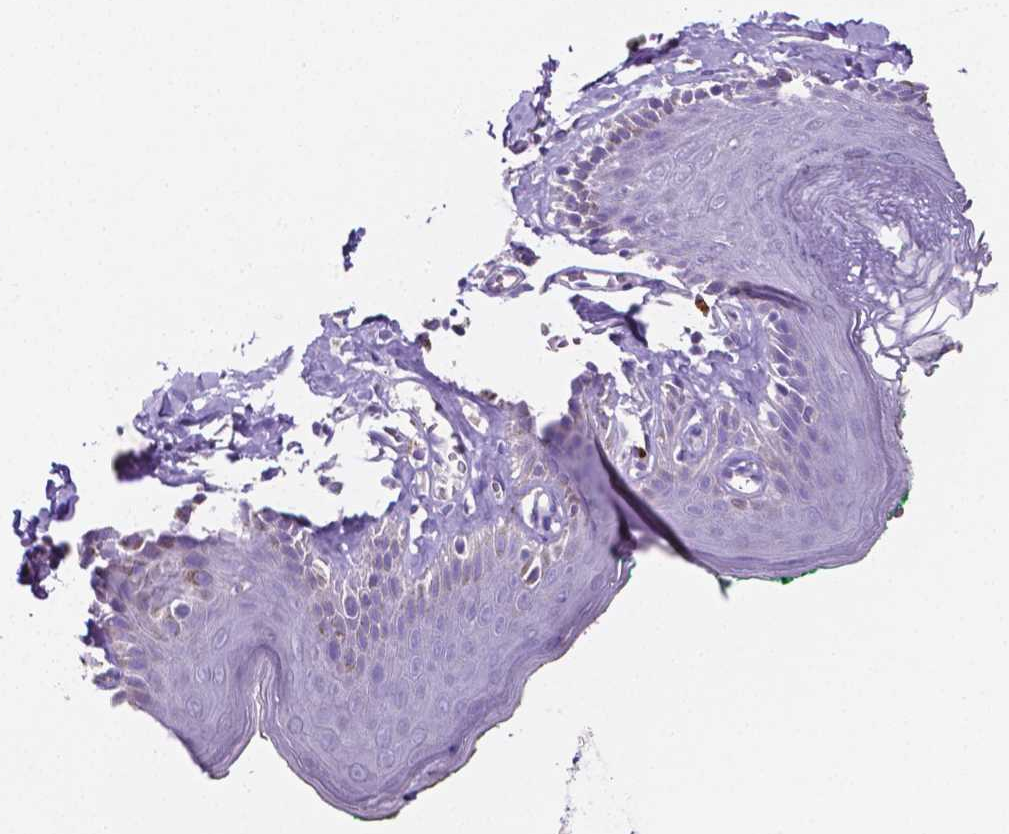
{"staining": {"intensity": "negative", "quantity": "none", "location": "none"}, "tissue": "skin", "cell_type": "Epidermal cells", "image_type": "normal", "snomed": [{"axis": "morphology", "description": "Normal tissue, NOS"}, {"axis": "topography", "description": "Vulva"}, {"axis": "topography", "description": "Peripheral nerve tissue"}], "caption": "This is an immunohistochemistry histopathology image of normal skin. There is no expression in epidermal cells.", "gene": "MMP9", "patient": {"sex": "female", "age": 66}}